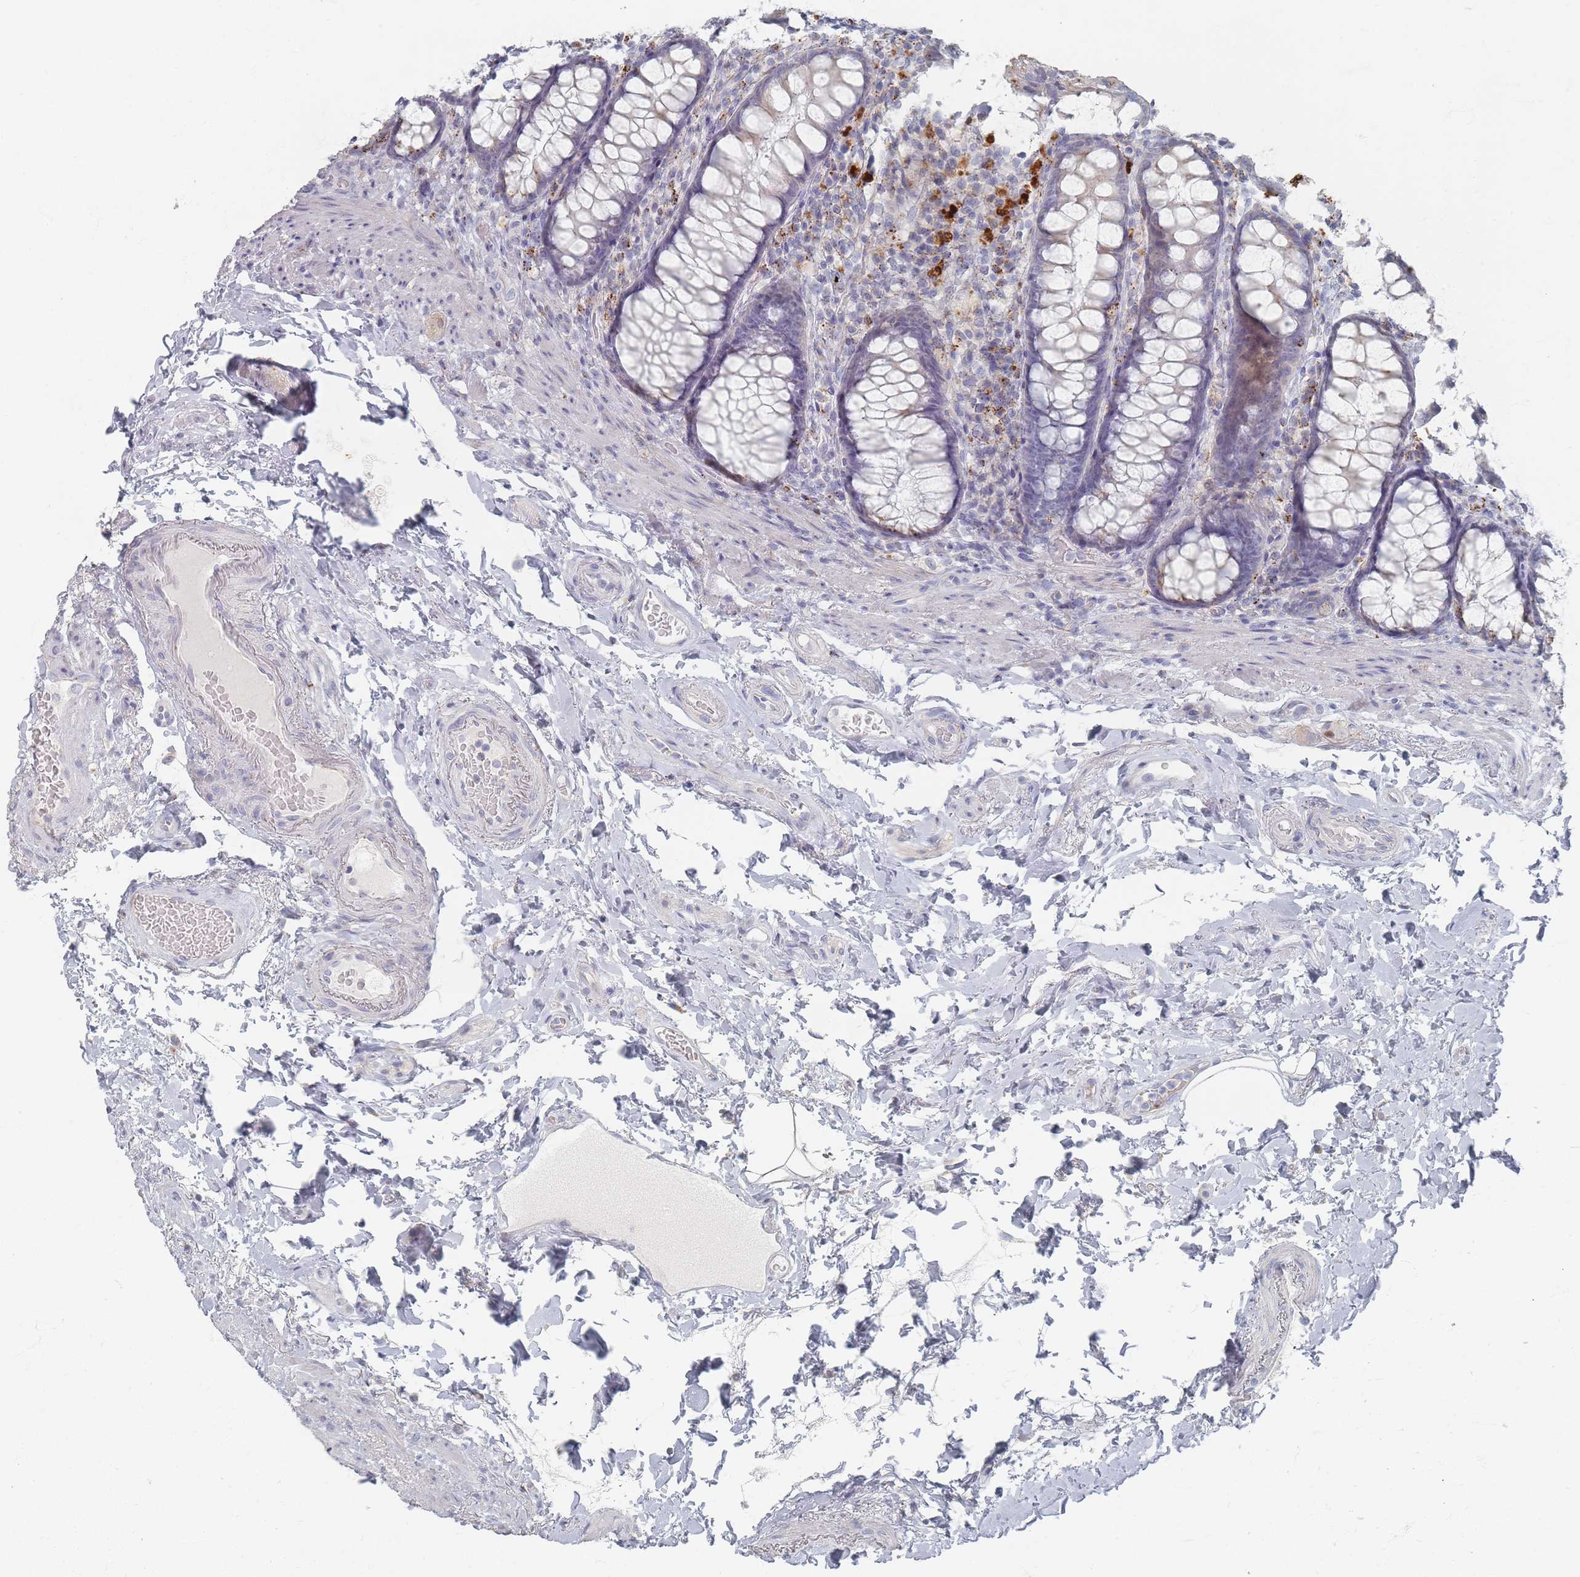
{"staining": {"intensity": "weak", "quantity": "25%-75%", "location": "cytoplasmic/membranous"}, "tissue": "rectum", "cell_type": "Glandular cells", "image_type": "normal", "snomed": [{"axis": "morphology", "description": "Normal tissue, NOS"}, {"axis": "topography", "description": "Rectum"}], "caption": "A high-resolution image shows IHC staining of benign rectum, which reveals weak cytoplasmic/membranous expression in approximately 25%-75% of glandular cells. Immunohistochemistry stains the protein in brown and the nuclei are stained blue.", "gene": "ENSG00000251357", "patient": {"sex": "male", "age": 83}}